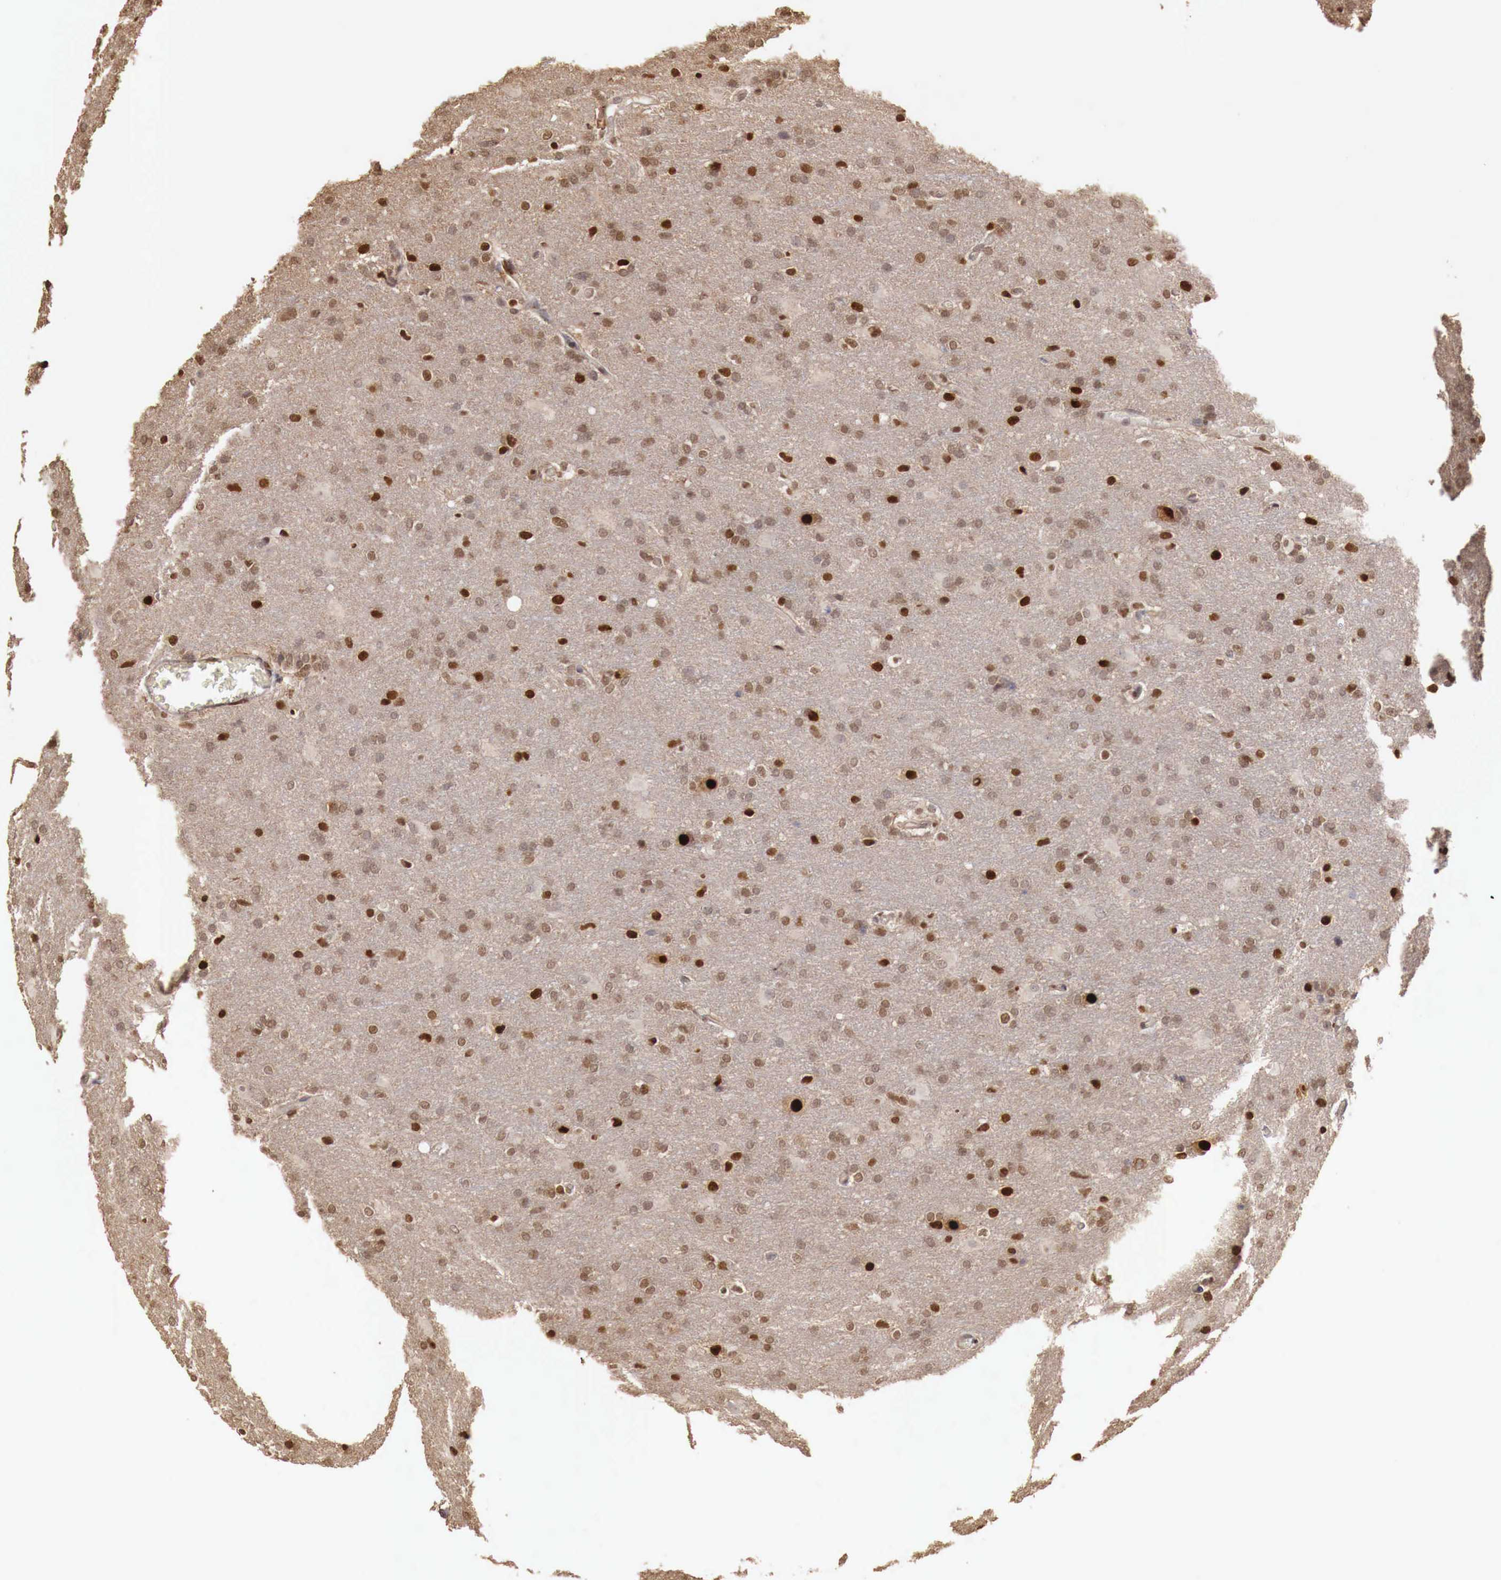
{"staining": {"intensity": "strong", "quantity": "<25%", "location": "nuclear"}, "tissue": "glioma", "cell_type": "Tumor cells", "image_type": "cancer", "snomed": [{"axis": "morphology", "description": "Glioma, malignant, High grade"}, {"axis": "topography", "description": "Brain"}], "caption": "An immunohistochemistry photomicrograph of tumor tissue is shown. Protein staining in brown labels strong nuclear positivity in glioma within tumor cells.", "gene": "KHDRBS2", "patient": {"sex": "male", "age": 68}}